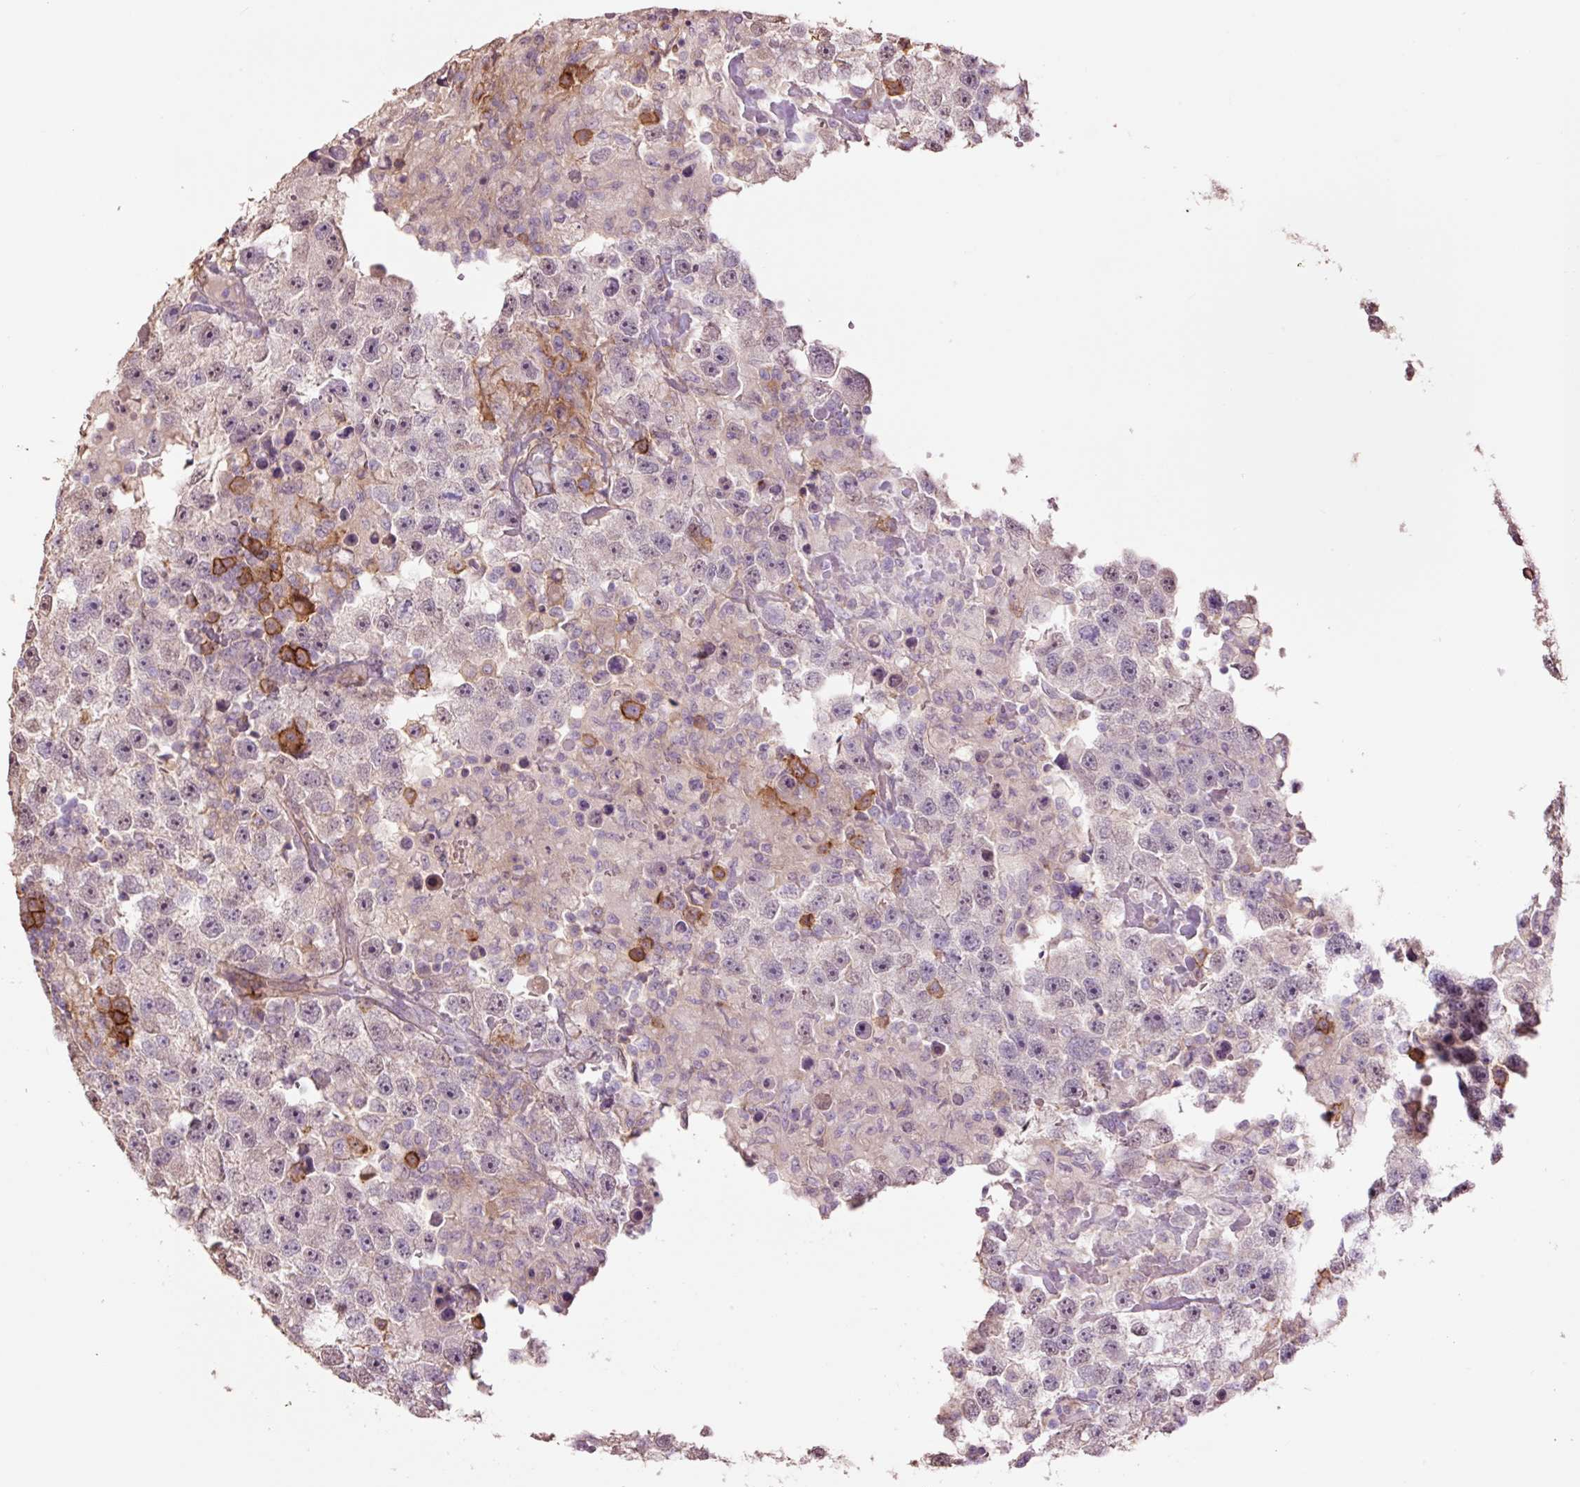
{"staining": {"intensity": "strong", "quantity": "<25%", "location": "cytoplasmic/membranous"}, "tissue": "testis cancer", "cell_type": "Tumor cells", "image_type": "cancer", "snomed": [{"axis": "morphology", "description": "Carcinoma, Embryonal, NOS"}, {"axis": "topography", "description": "Testis"}], "caption": "Immunohistochemical staining of human testis cancer (embryonal carcinoma) demonstrates medium levels of strong cytoplasmic/membranous expression in about <25% of tumor cells.", "gene": "SLC1A4", "patient": {"sex": "male", "age": 83}}